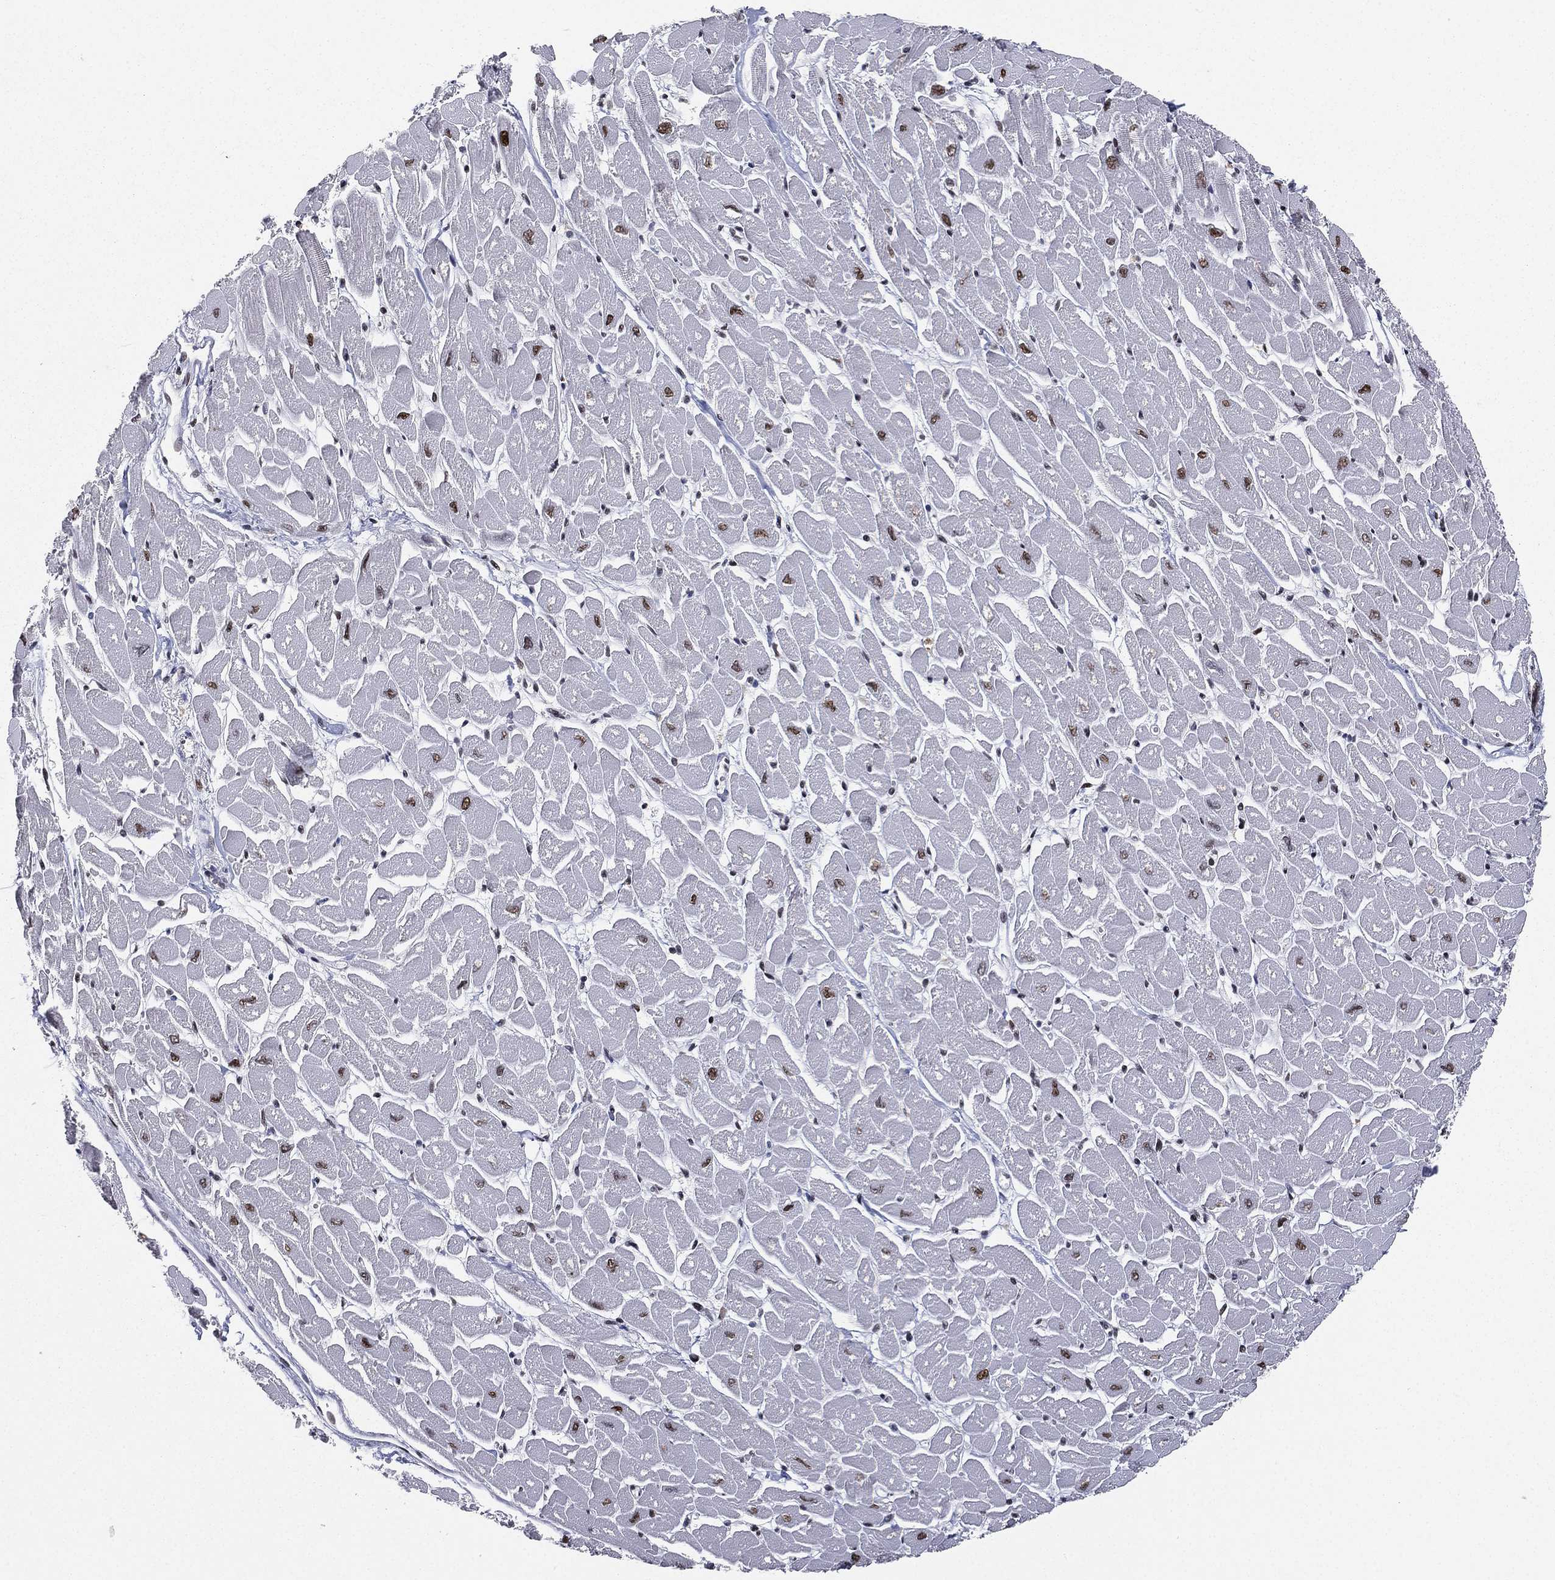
{"staining": {"intensity": "strong", "quantity": "<25%", "location": "nuclear"}, "tissue": "heart muscle", "cell_type": "Cardiomyocytes", "image_type": "normal", "snomed": [{"axis": "morphology", "description": "Normal tissue, NOS"}, {"axis": "topography", "description": "Heart"}], "caption": "Immunohistochemical staining of benign heart muscle exhibits <25% levels of strong nuclear protein staining in approximately <25% of cardiomyocytes. Nuclei are stained in blue.", "gene": "RTF1", "patient": {"sex": "male", "age": 57}}